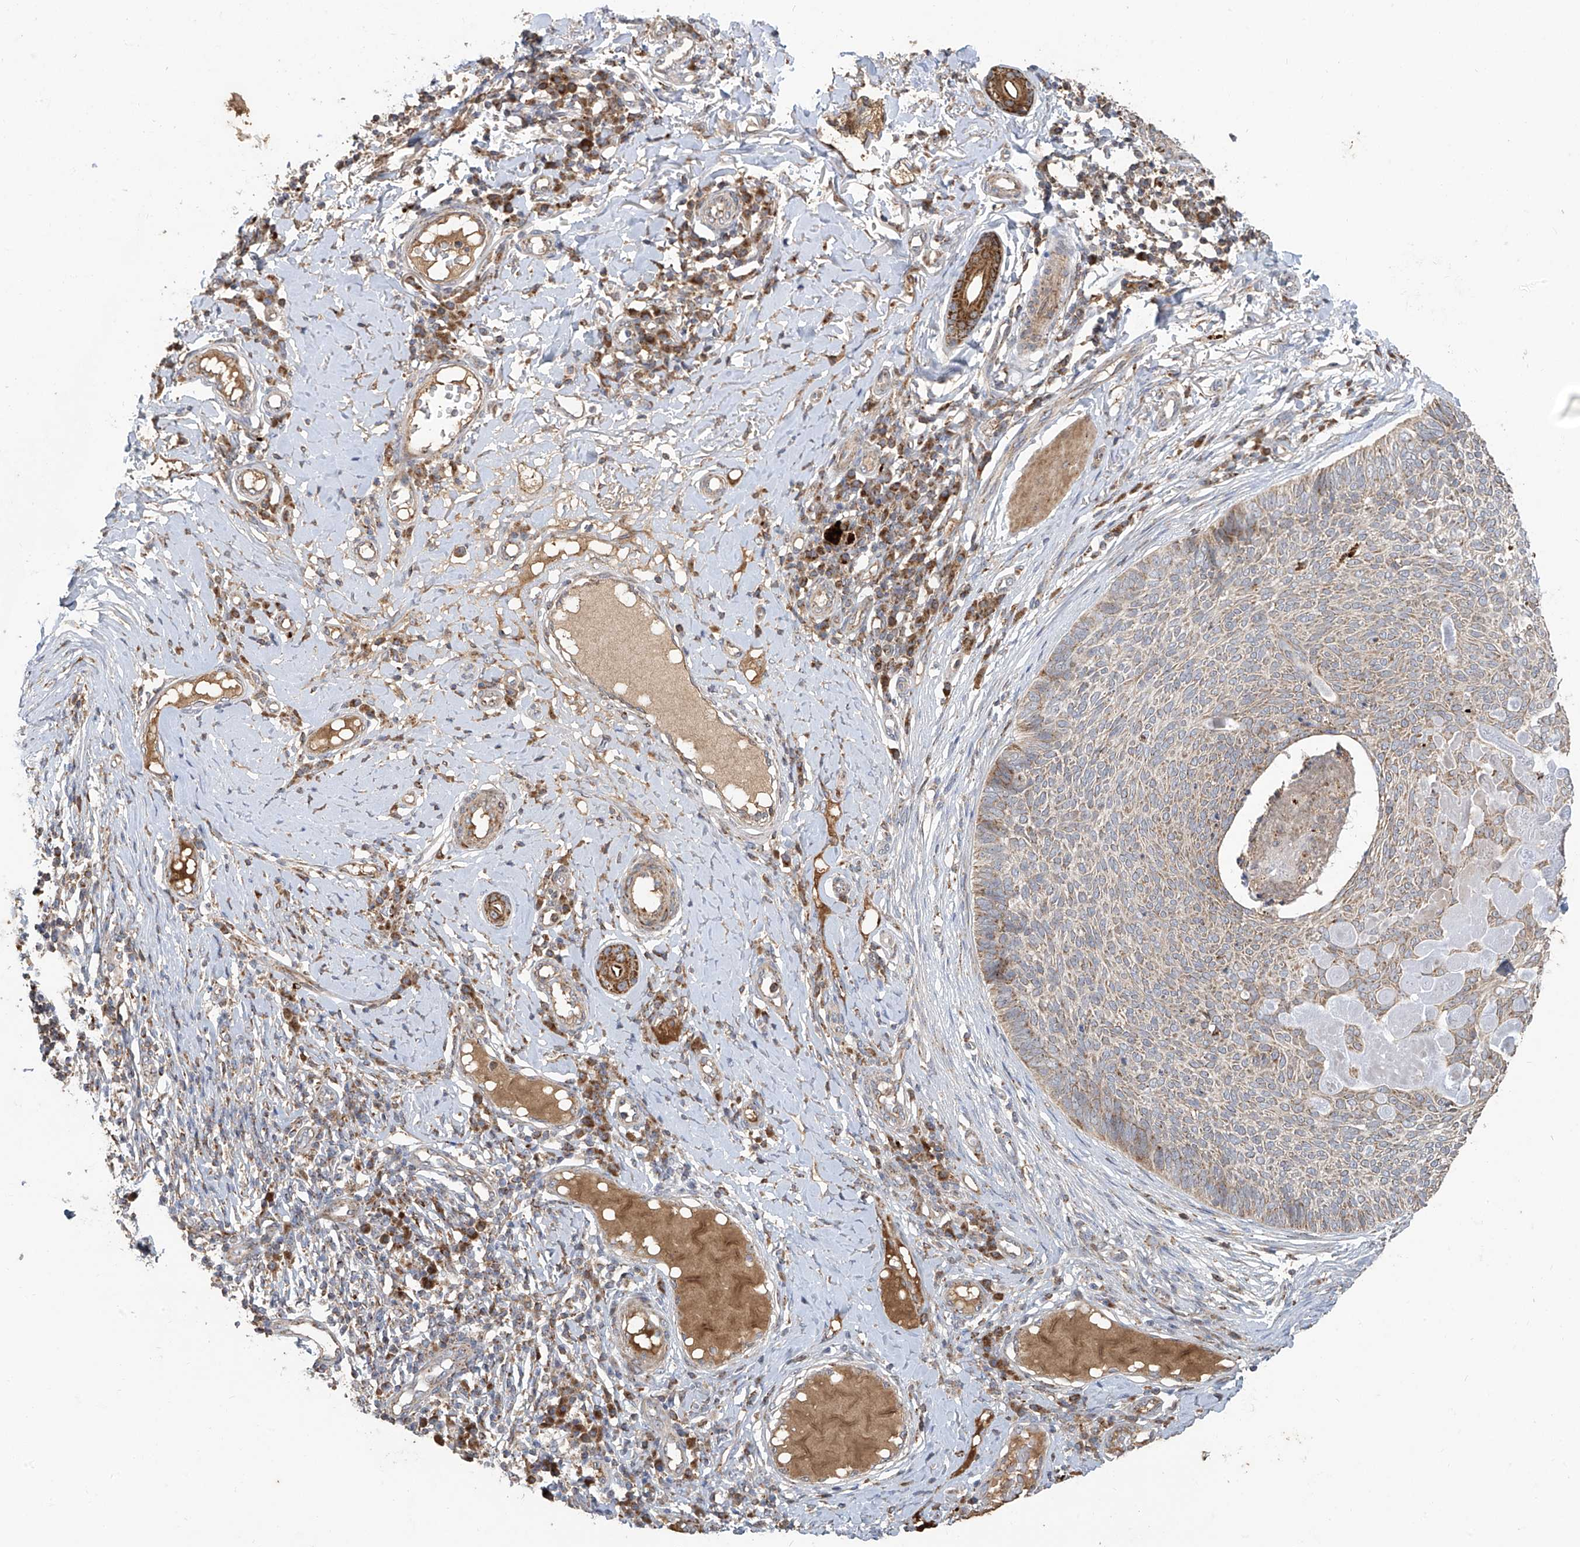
{"staining": {"intensity": "weak", "quantity": "25%-75%", "location": "cytoplasmic/membranous"}, "tissue": "skin cancer", "cell_type": "Tumor cells", "image_type": "cancer", "snomed": [{"axis": "morphology", "description": "Normal tissue, NOS"}, {"axis": "morphology", "description": "Basal cell carcinoma"}, {"axis": "topography", "description": "Skin"}], "caption": "A micrograph of human skin cancer (basal cell carcinoma) stained for a protein demonstrates weak cytoplasmic/membranous brown staining in tumor cells.", "gene": "C2orf74", "patient": {"sex": "male", "age": 50}}